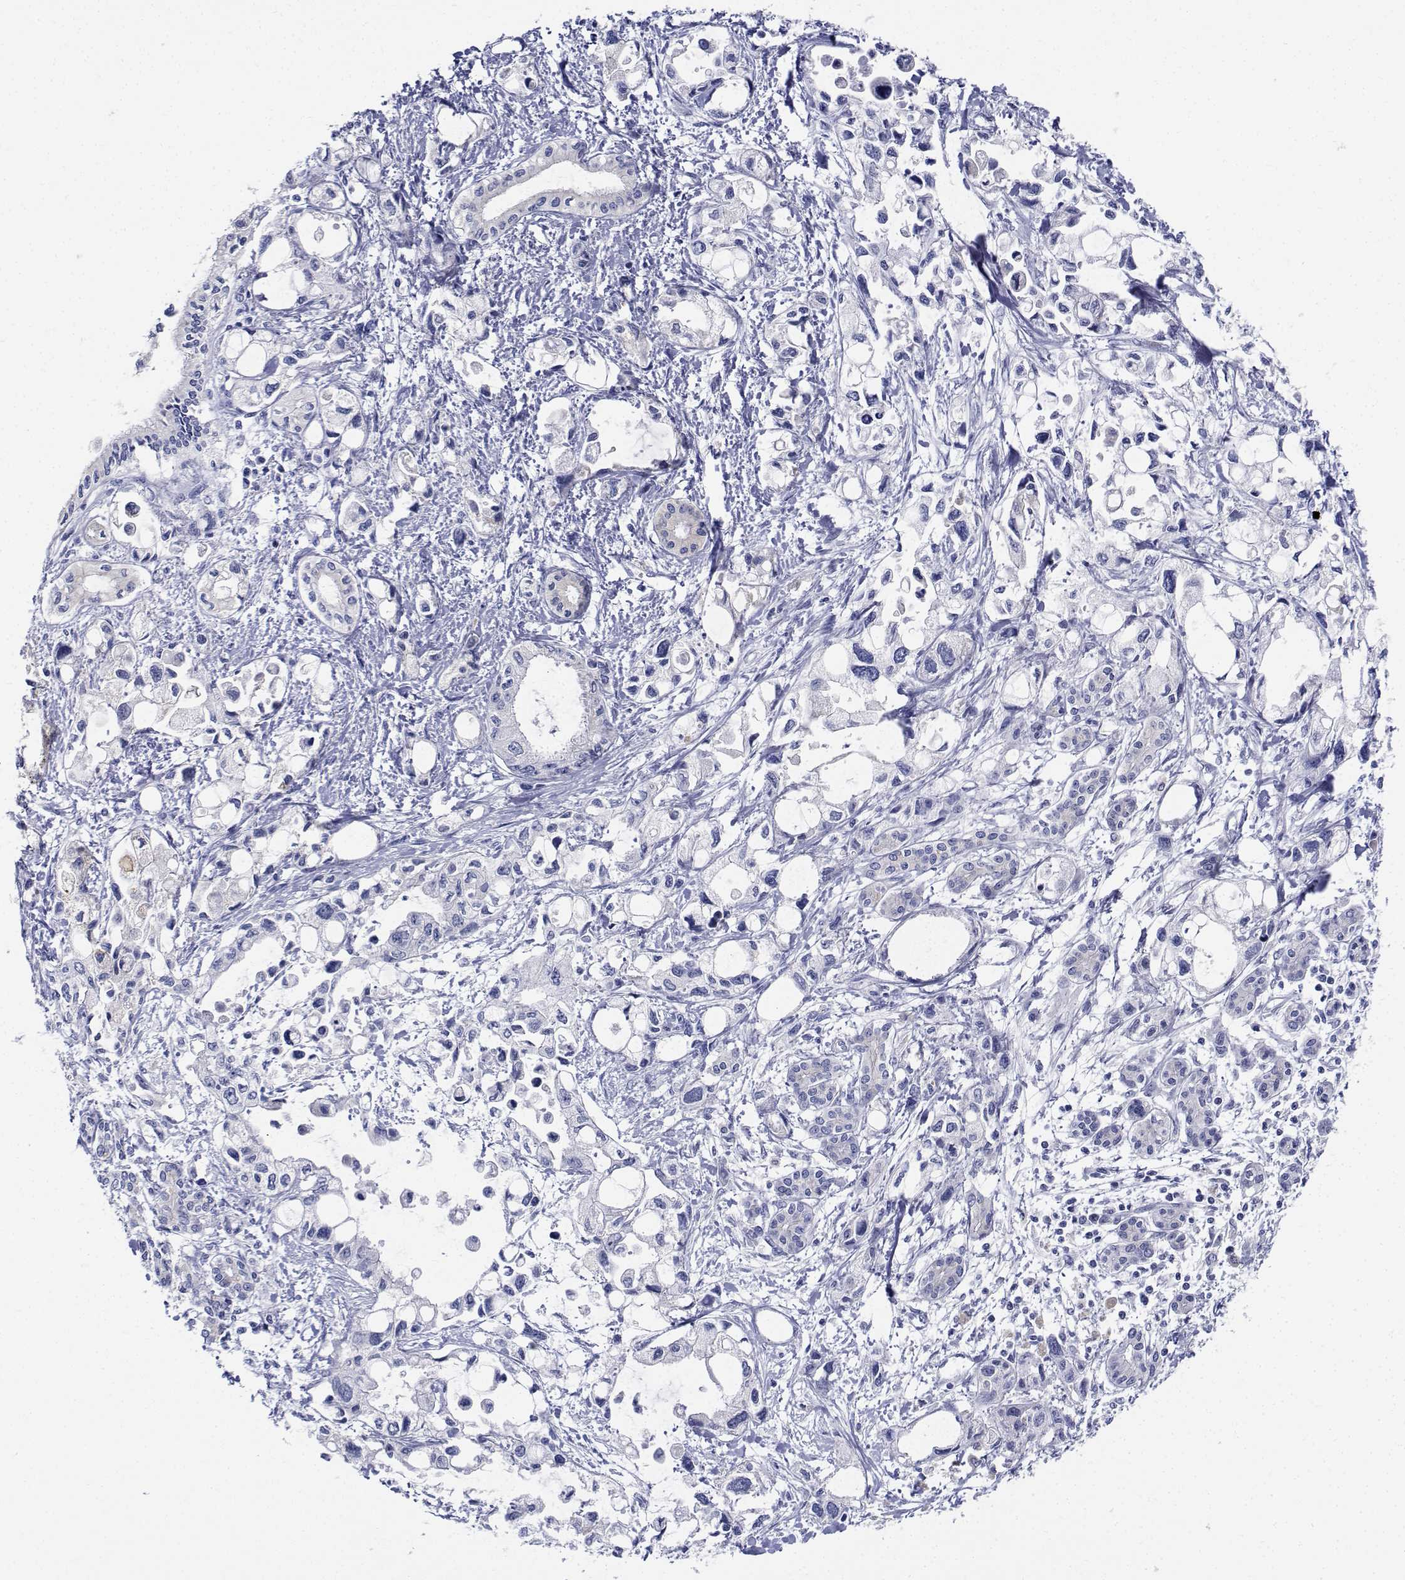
{"staining": {"intensity": "negative", "quantity": "none", "location": "none"}, "tissue": "pancreatic cancer", "cell_type": "Tumor cells", "image_type": "cancer", "snomed": [{"axis": "morphology", "description": "Adenocarcinoma, NOS"}, {"axis": "topography", "description": "Pancreas"}], "caption": "This is an immunohistochemistry (IHC) photomicrograph of human adenocarcinoma (pancreatic). There is no positivity in tumor cells.", "gene": "CDHR3", "patient": {"sex": "female", "age": 61}}